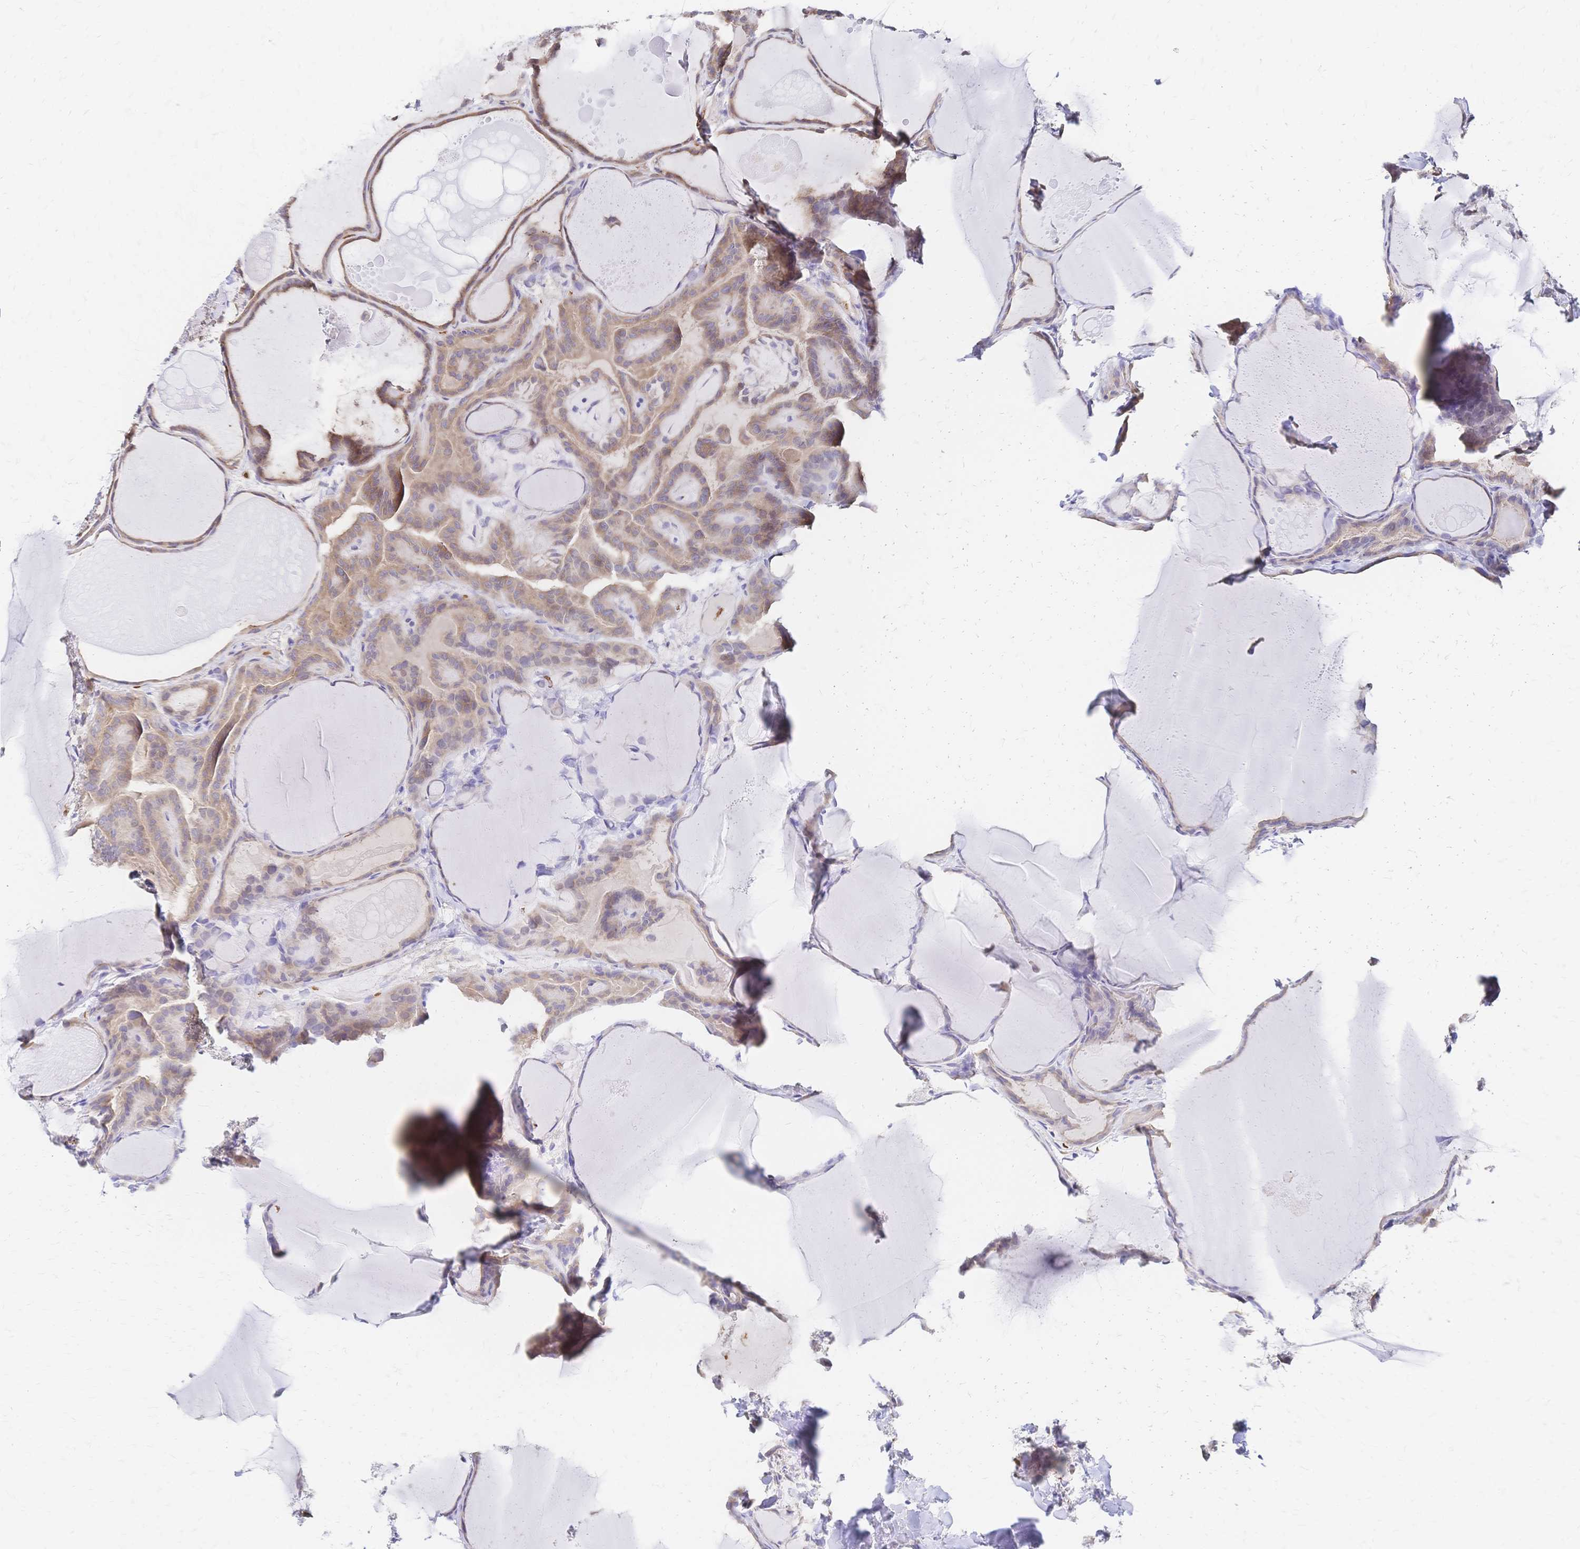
{"staining": {"intensity": "weak", "quantity": ">75%", "location": "cytoplasmic/membranous"}, "tissue": "thyroid cancer", "cell_type": "Tumor cells", "image_type": "cancer", "snomed": [{"axis": "morphology", "description": "Papillary adenocarcinoma, NOS"}, {"axis": "topography", "description": "Thyroid gland"}], "caption": "A micrograph showing weak cytoplasmic/membranous staining in about >75% of tumor cells in thyroid cancer (papillary adenocarcinoma), as visualized by brown immunohistochemical staining.", "gene": "SLC5A1", "patient": {"sex": "female", "age": 46}}